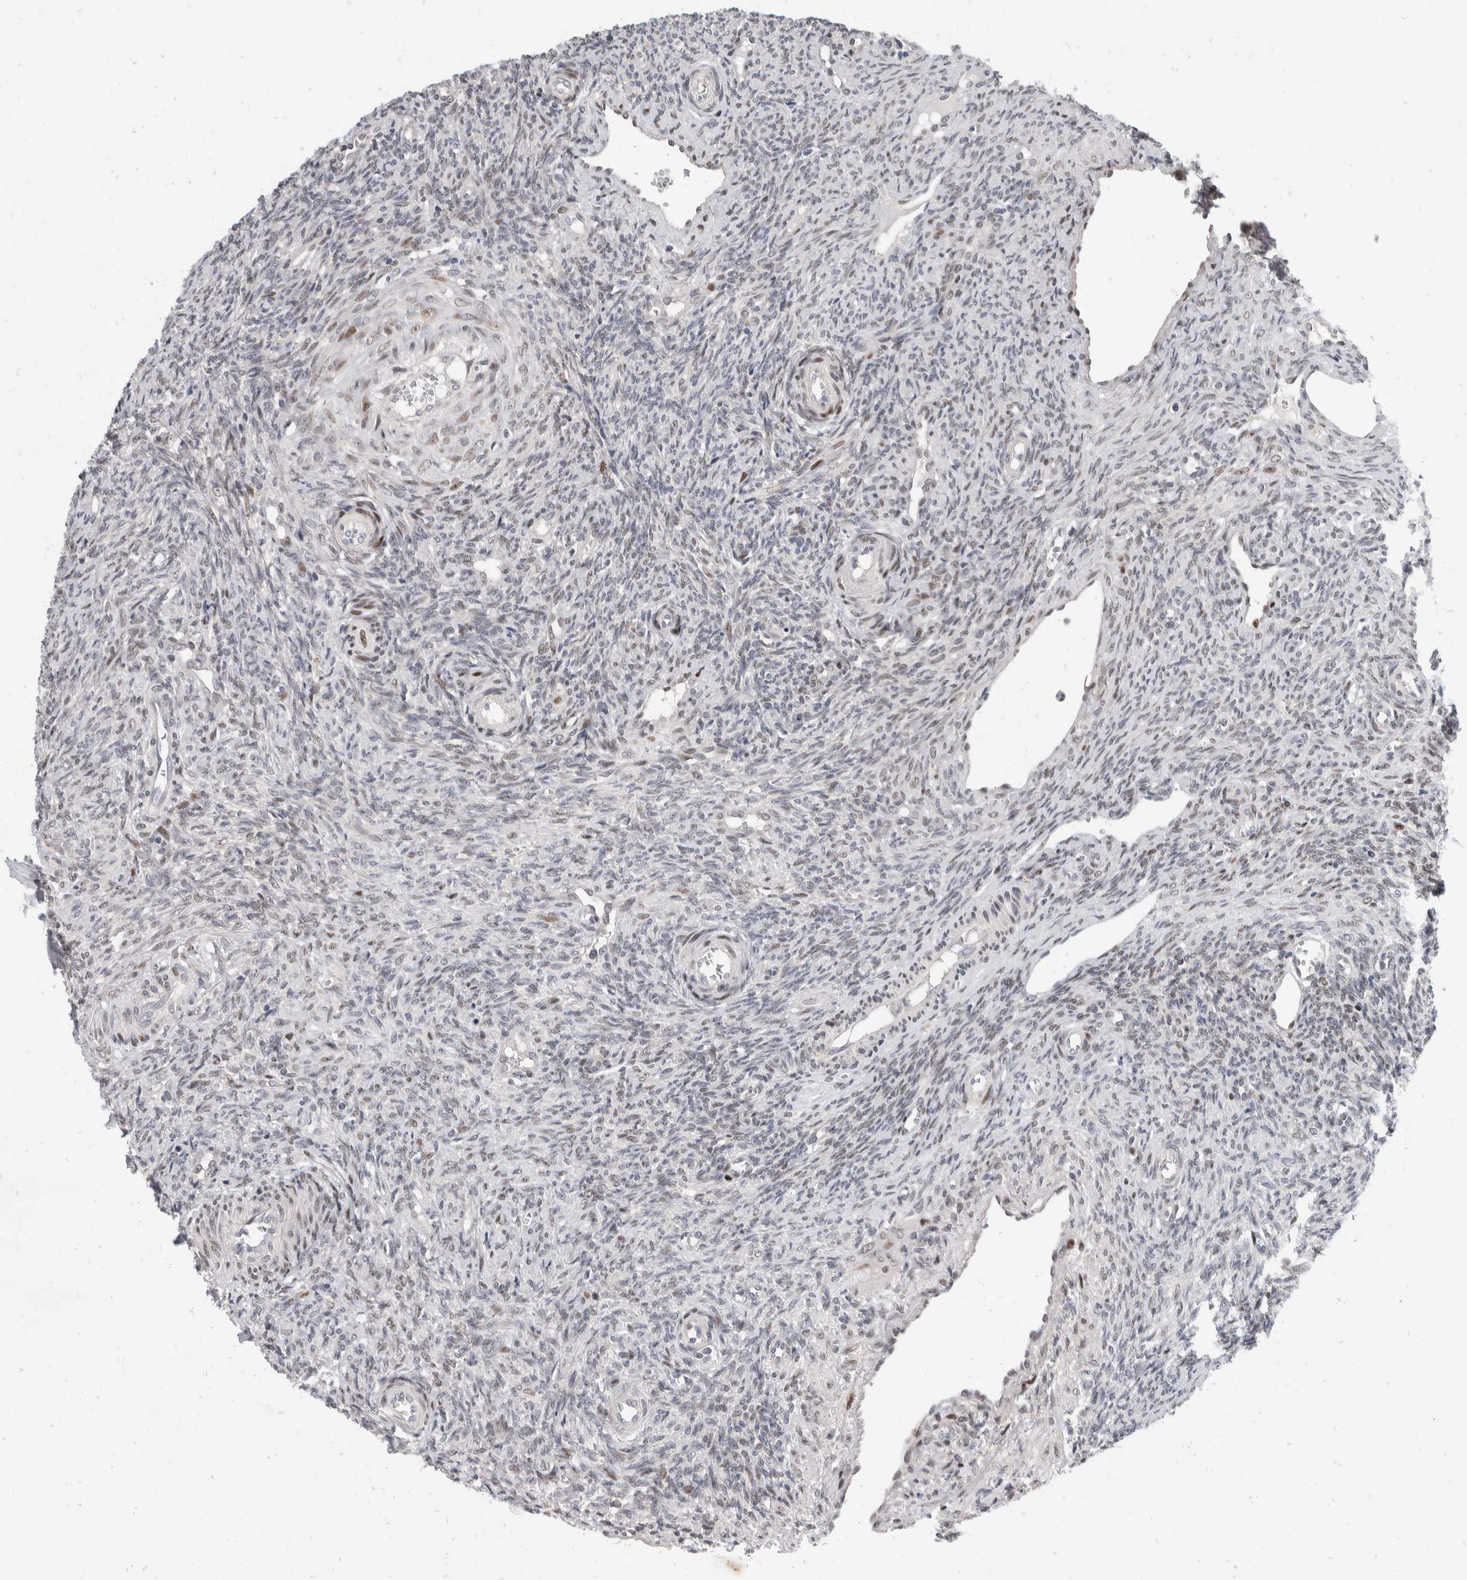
{"staining": {"intensity": "negative", "quantity": "none", "location": "none"}, "tissue": "ovary", "cell_type": "Follicle cells", "image_type": "normal", "snomed": [{"axis": "morphology", "description": "Normal tissue, NOS"}, {"axis": "topography", "description": "Ovary"}], "caption": "The photomicrograph reveals no significant expression in follicle cells of ovary. (DAB (3,3'-diaminobenzidine) IHC, high magnification).", "gene": "ZNF703", "patient": {"sex": "female", "age": 41}}